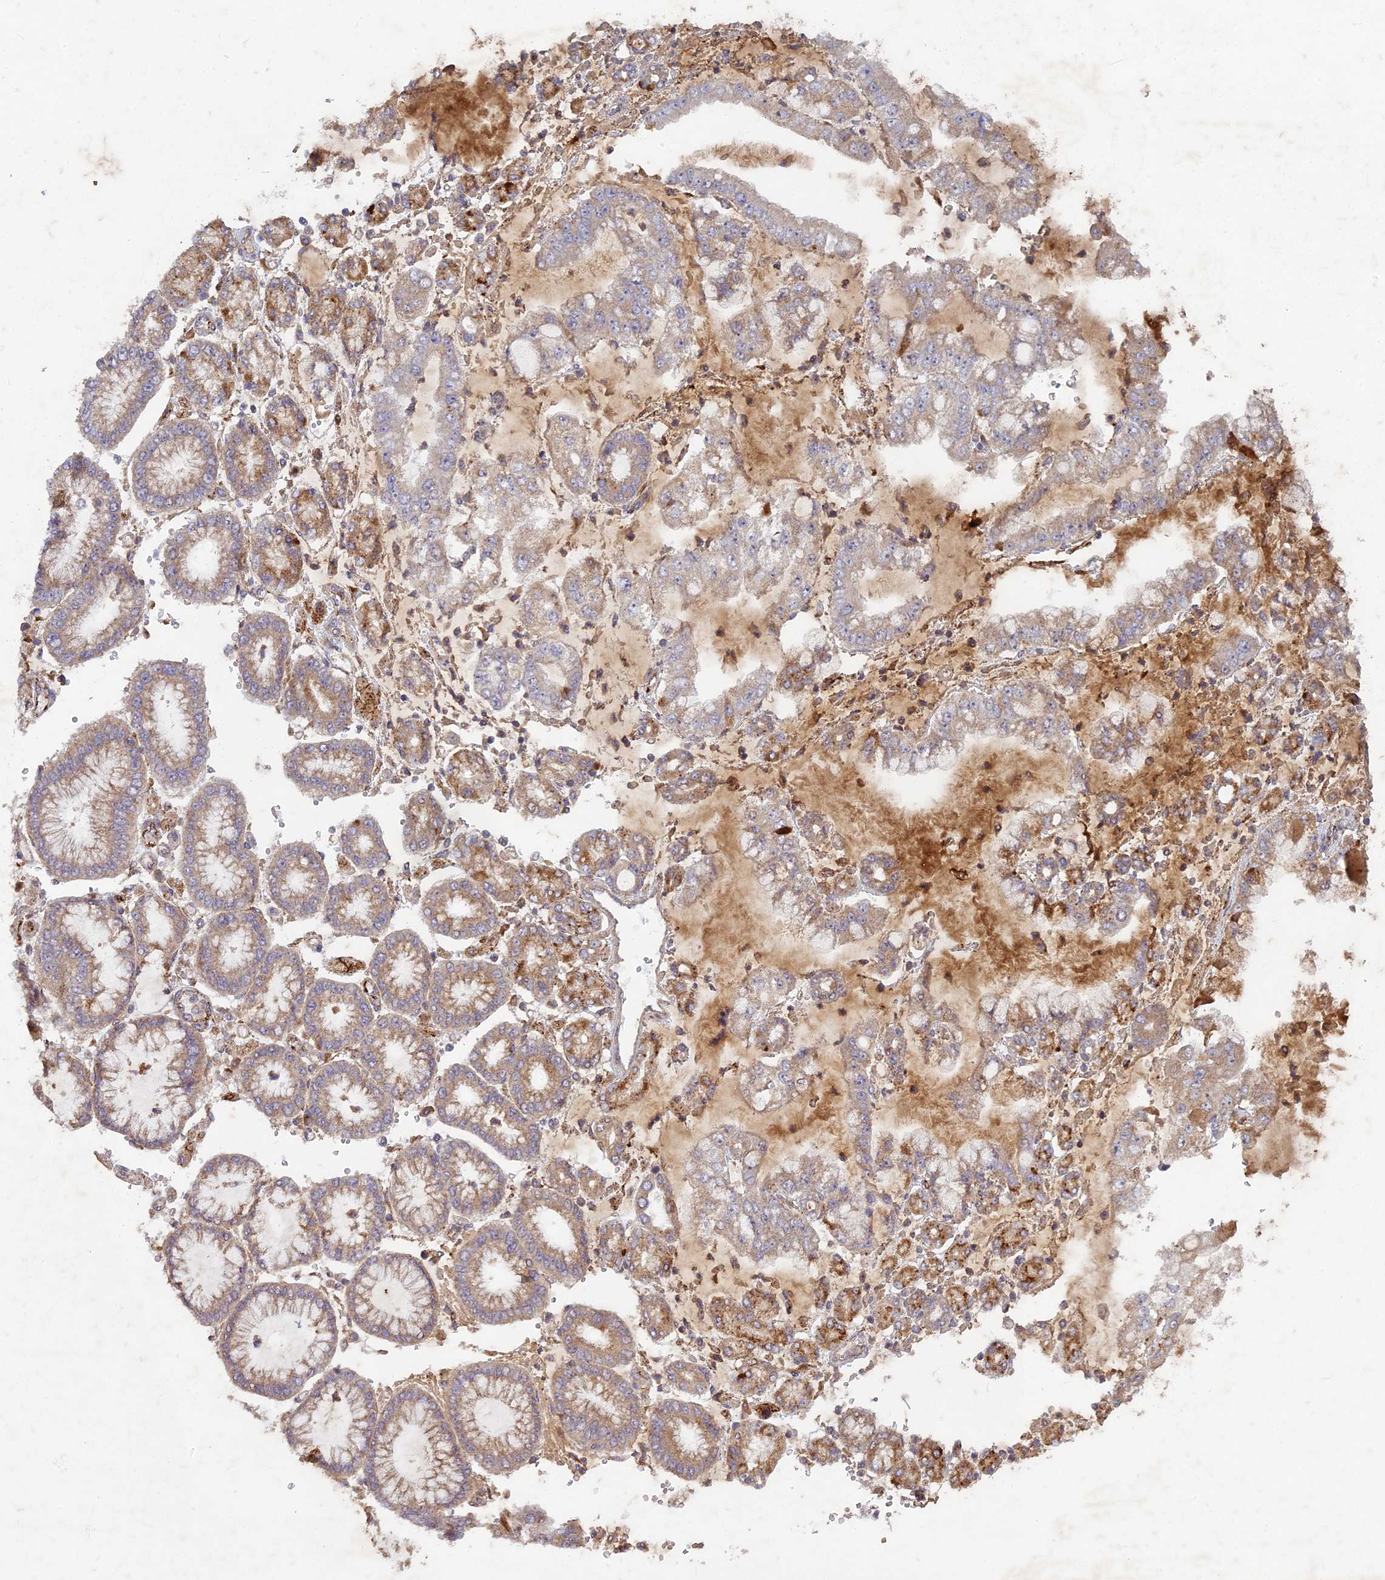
{"staining": {"intensity": "moderate", "quantity": "<25%", "location": "cytoplasmic/membranous"}, "tissue": "stomach cancer", "cell_type": "Tumor cells", "image_type": "cancer", "snomed": [{"axis": "morphology", "description": "Adenocarcinoma, NOS"}, {"axis": "topography", "description": "Stomach"}], "caption": "Immunohistochemical staining of human stomach cancer (adenocarcinoma) demonstrates moderate cytoplasmic/membranous protein staining in approximately <25% of tumor cells.", "gene": "TCF25", "patient": {"sex": "male", "age": 76}}